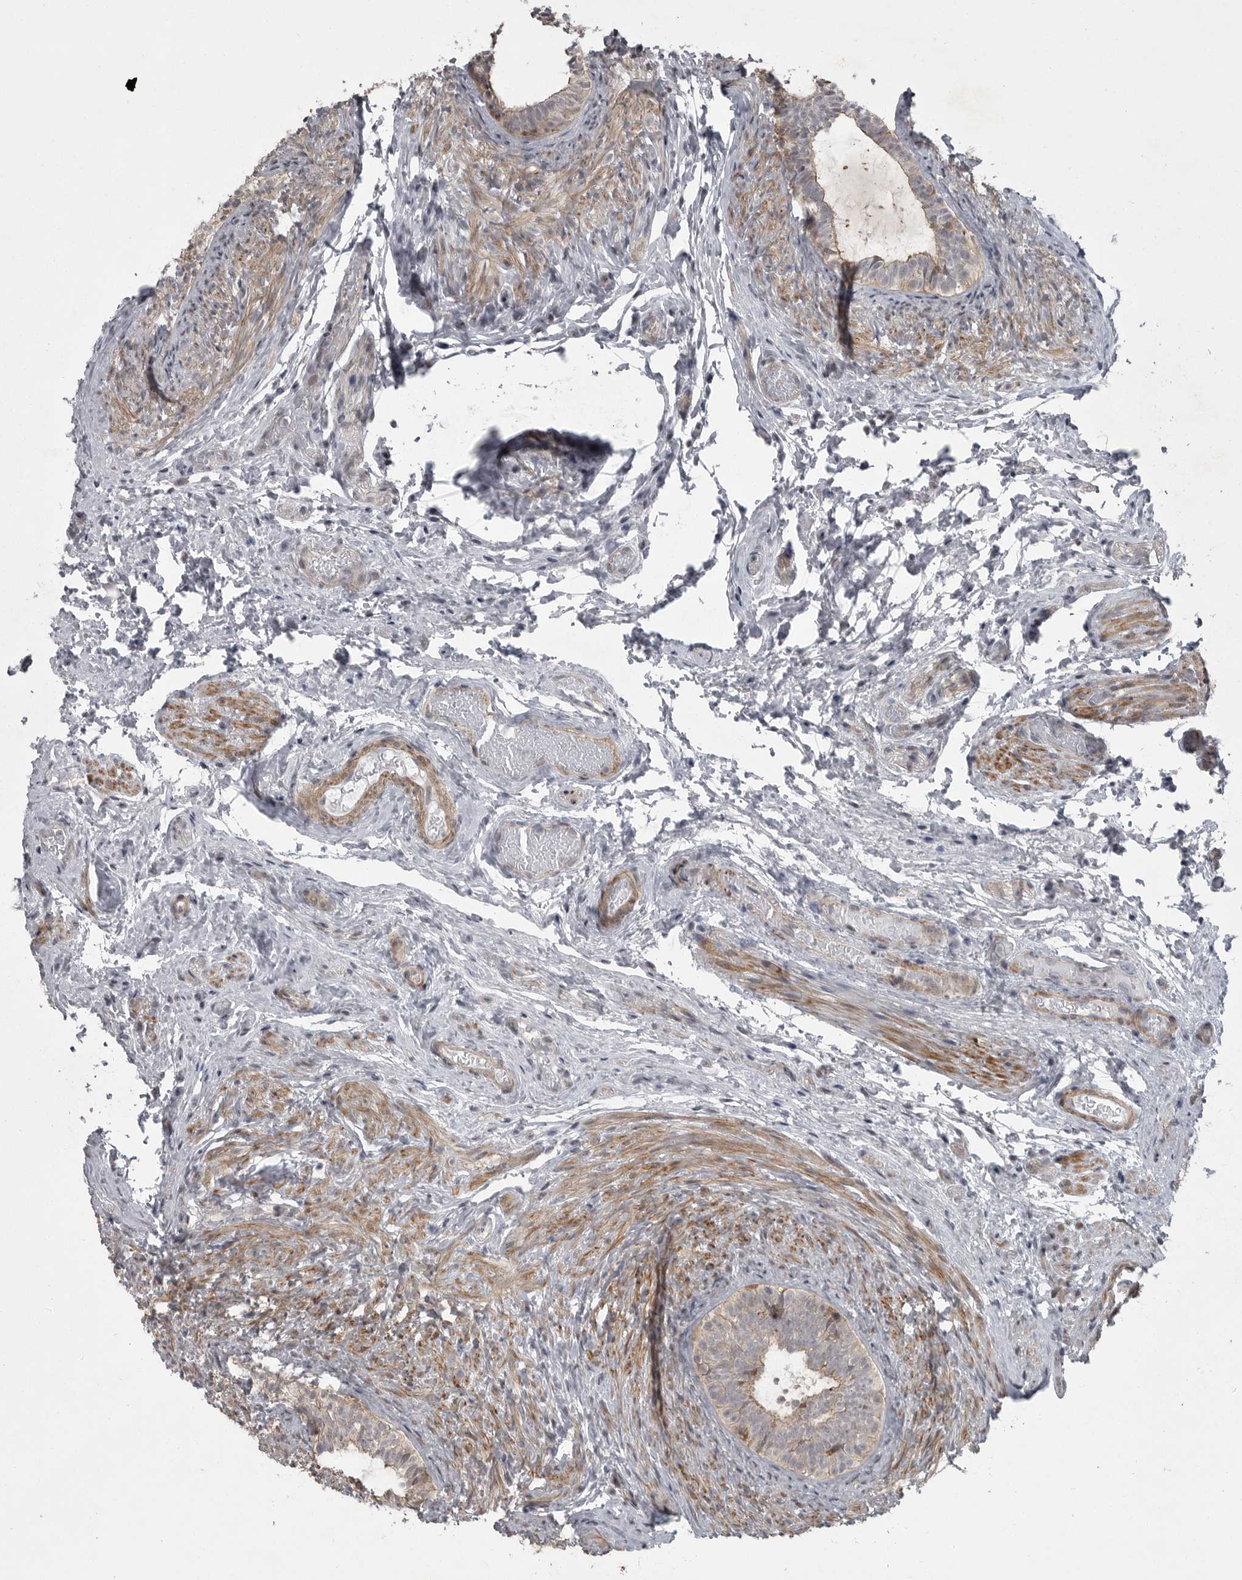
{"staining": {"intensity": "moderate", "quantity": "25%-75%", "location": "cytoplasmic/membranous"}, "tissue": "epididymis", "cell_type": "Glandular cells", "image_type": "normal", "snomed": [{"axis": "morphology", "description": "Normal tissue, NOS"}, {"axis": "topography", "description": "Epididymis"}], "caption": "Immunohistochemistry micrograph of unremarkable epididymis: epididymis stained using immunohistochemistry (IHC) exhibits medium levels of moderate protein expression localized specifically in the cytoplasmic/membranous of glandular cells, appearing as a cytoplasmic/membranous brown color.", "gene": "PPP1R9A", "patient": {"sex": "male", "age": 5}}